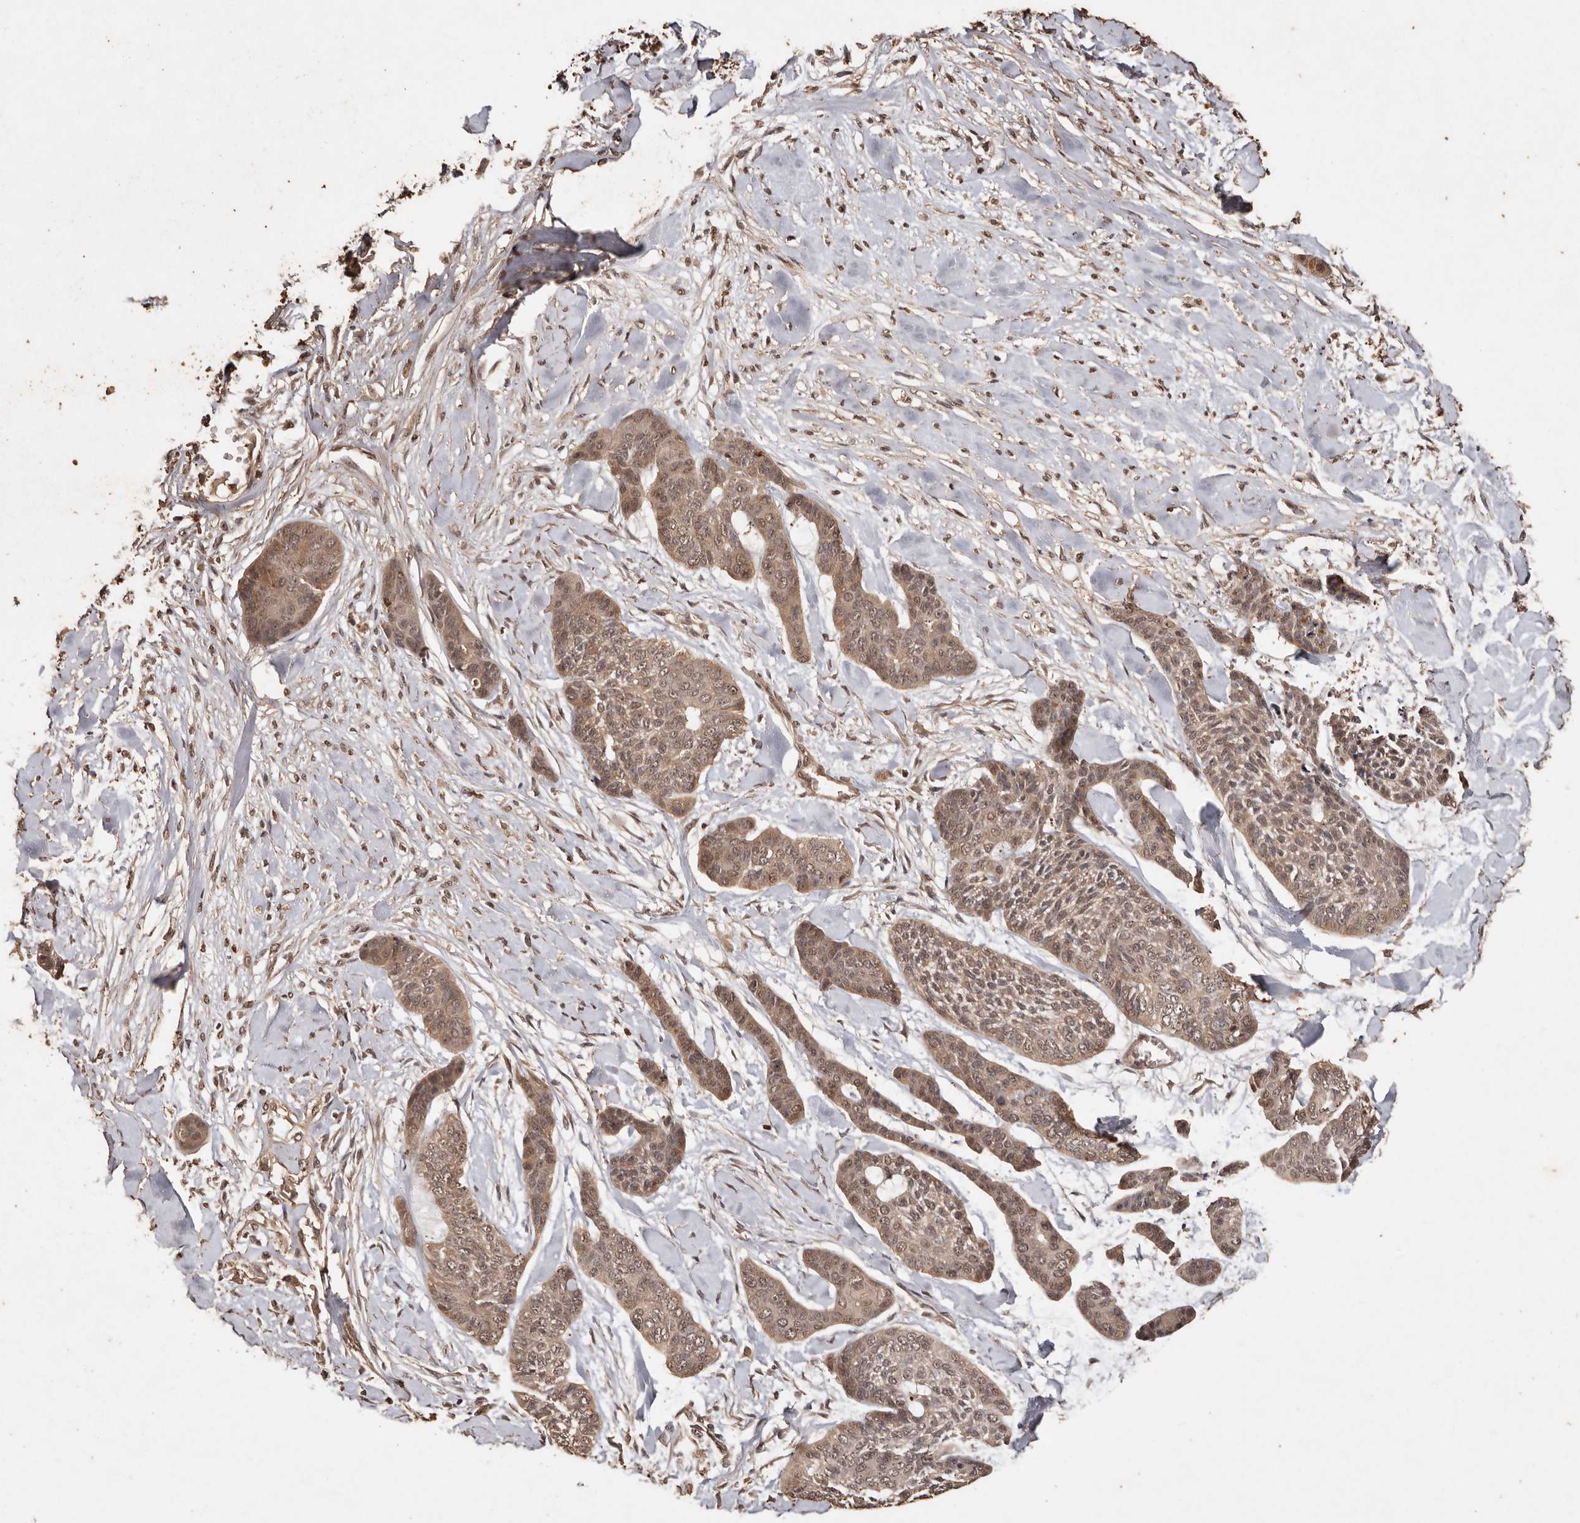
{"staining": {"intensity": "weak", "quantity": ">75%", "location": "cytoplasmic/membranous,nuclear"}, "tissue": "skin cancer", "cell_type": "Tumor cells", "image_type": "cancer", "snomed": [{"axis": "morphology", "description": "Basal cell carcinoma"}, {"axis": "topography", "description": "Skin"}], "caption": "DAB (3,3'-diaminobenzidine) immunohistochemical staining of skin cancer shows weak cytoplasmic/membranous and nuclear protein positivity in approximately >75% of tumor cells.", "gene": "PKDCC", "patient": {"sex": "female", "age": 64}}